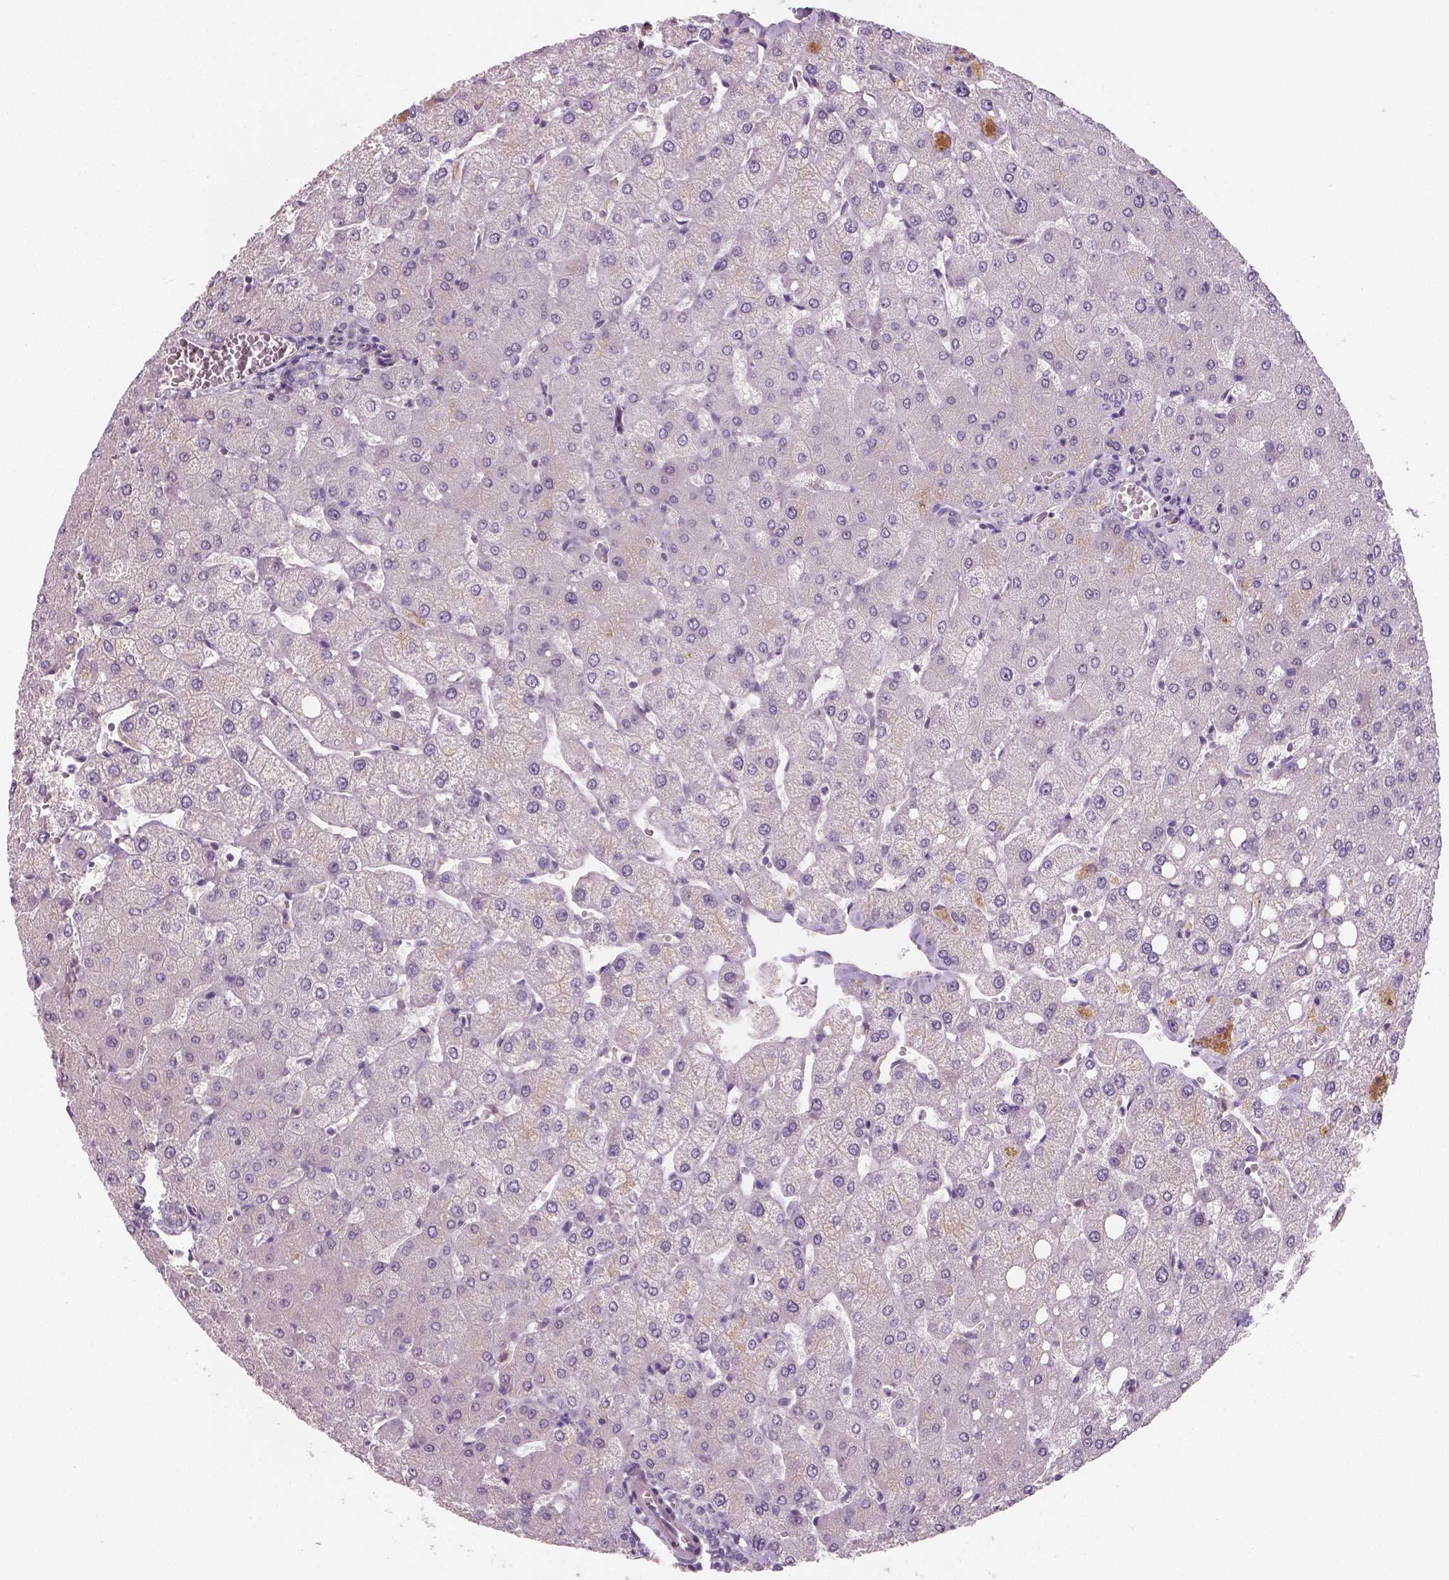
{"staining": {"intensity": "negative", "quantity": "none", "location": "none"}, "tissue": "liver", "cell_type": "Cholangiocytes", "image_type": "normal", "snomed": [{"axis": "morphology", "description": "Normal tissue, NOS"}, {"axis": "topography", "description": "Liver"}], "caption": "Cholangiocytes are negative for brown protein staining in normal liver.", "gene": "LSM14B", "patient": {"sex": "female", "age": 54}}